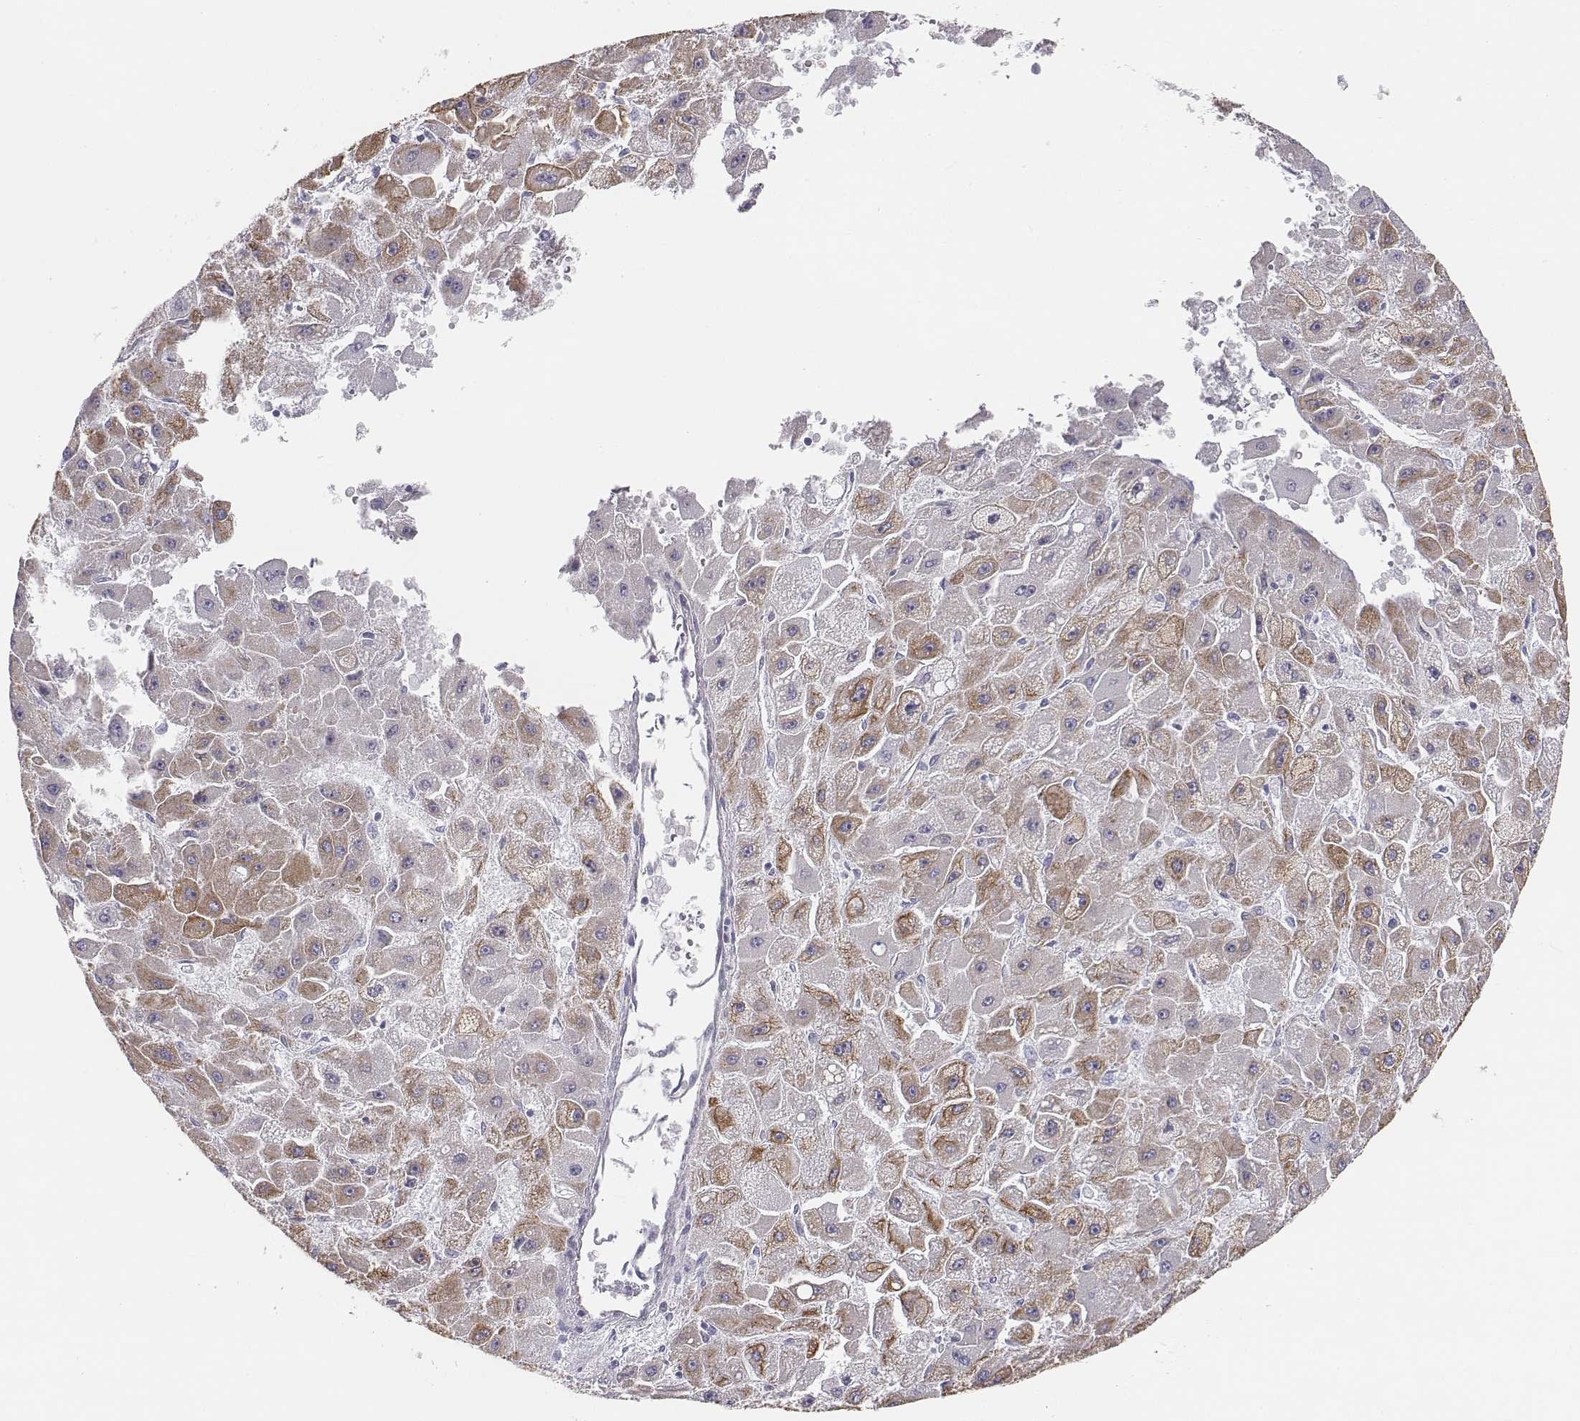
{"staining": {"intensity": "weak", "quantity": "<25%", "location": "cytoplasmic/membranous"}, "tissue": "liver cancer", "cell_type": "Tumor cells", "image_type": "cancer", "snomed": [{"axis": "morphology", "description": "Carcinoma, Hepatocellular, NOS"}, {"axis": "topography", "description": "Liver"}], "caption": "Tumor cells are negative for brown protein staining in liver cancer (hepatocellular carcinoma).", "gene": "CHST14", "patient": {"sex": "female", "age": 25}}